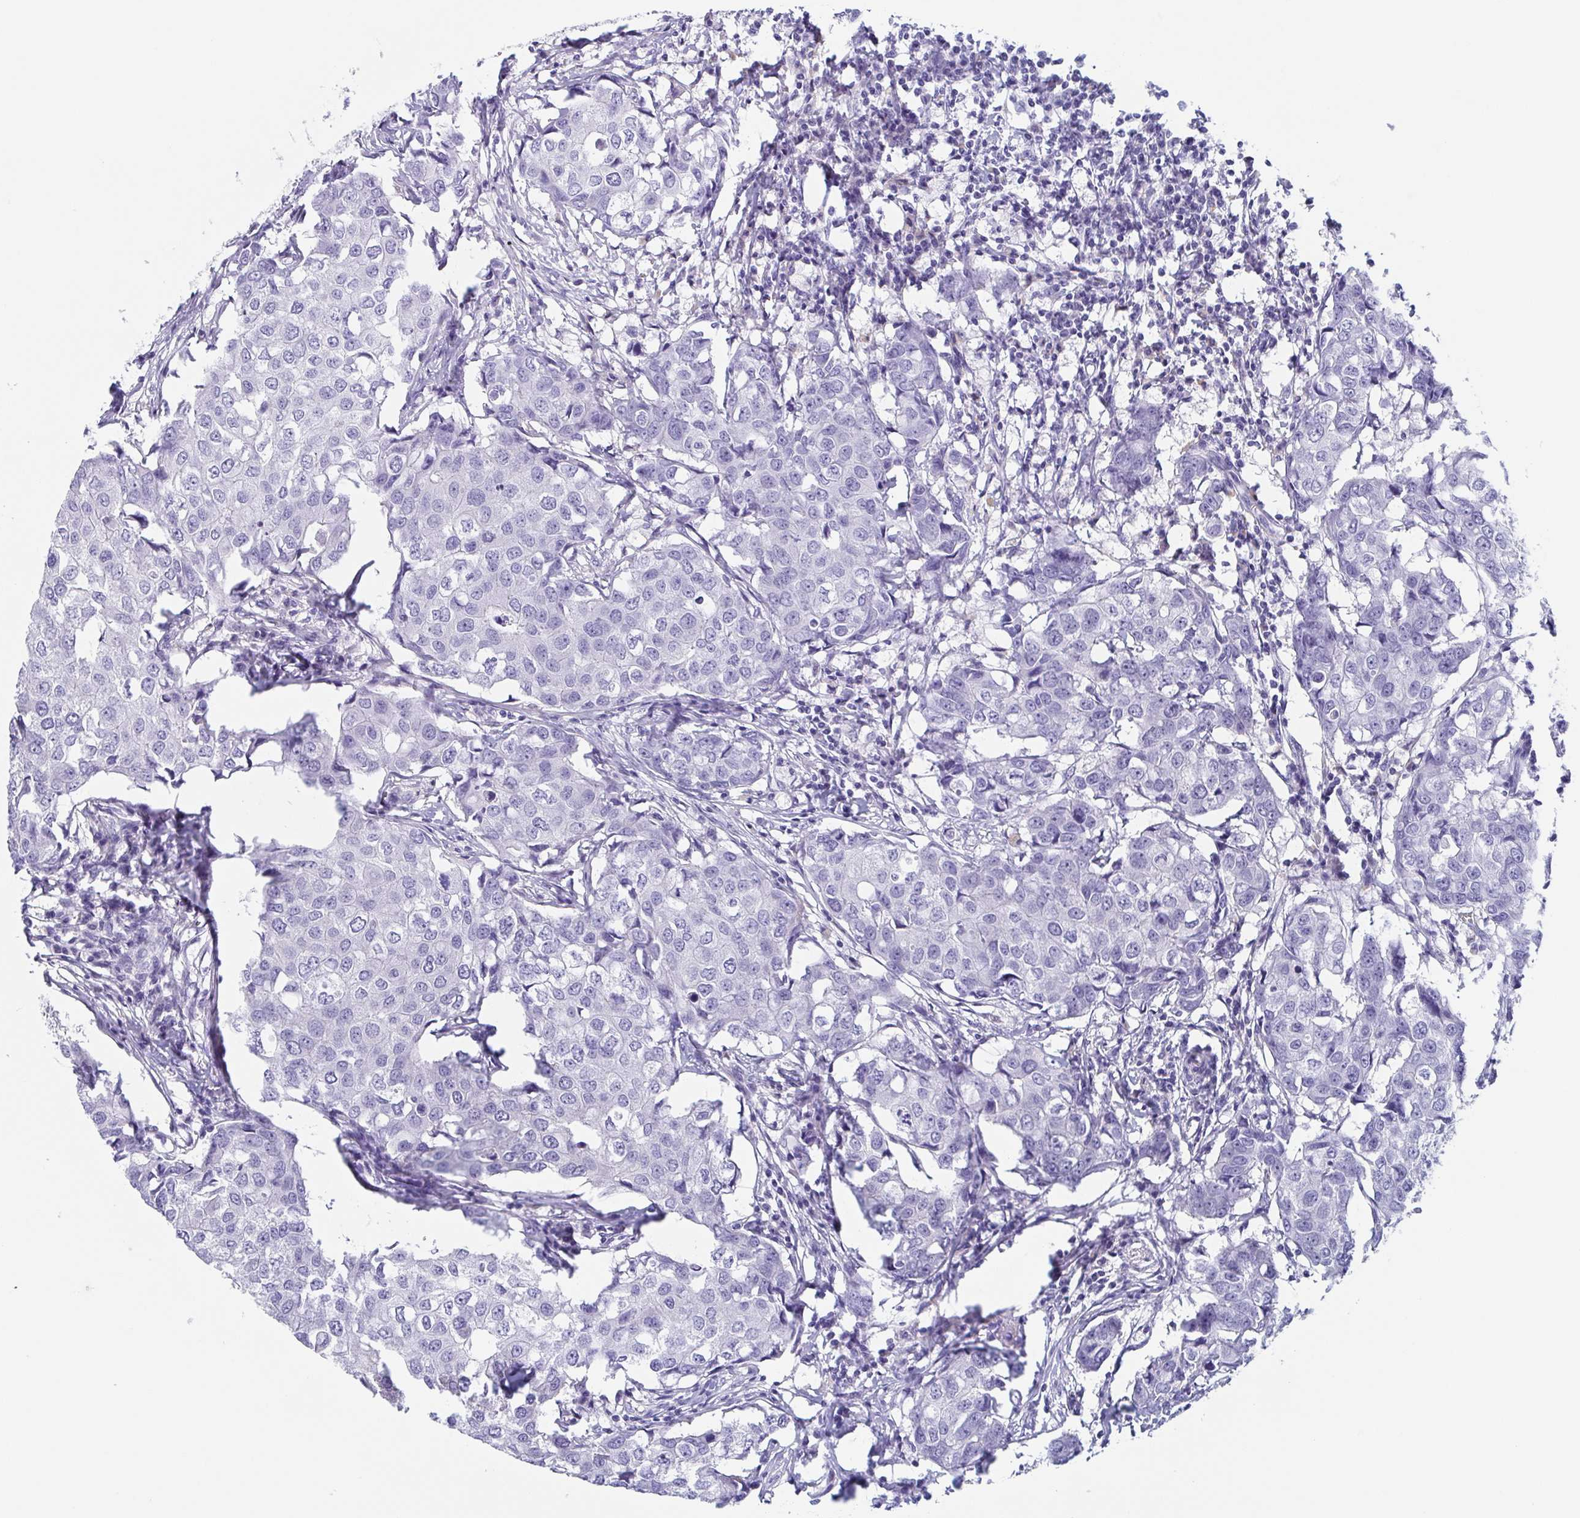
{"staining": {"intensity": "negative", "quantity": "none", "location": "none"}, "tissue": "breast cancer", "cell_type": "Tumor cells", "image_type": "cancer", "snomed": [{"axis": "morphology", "description": "Duct carcinoma"}, {"axis": "topography", "description": "Breast"}], "caption": "This is an IHC image of breast infiltrating ductal carcinoma. There is no staining in tumor cells.", "gene": "TAGLN3", "patient": {"sex": "female", "age": 27}}